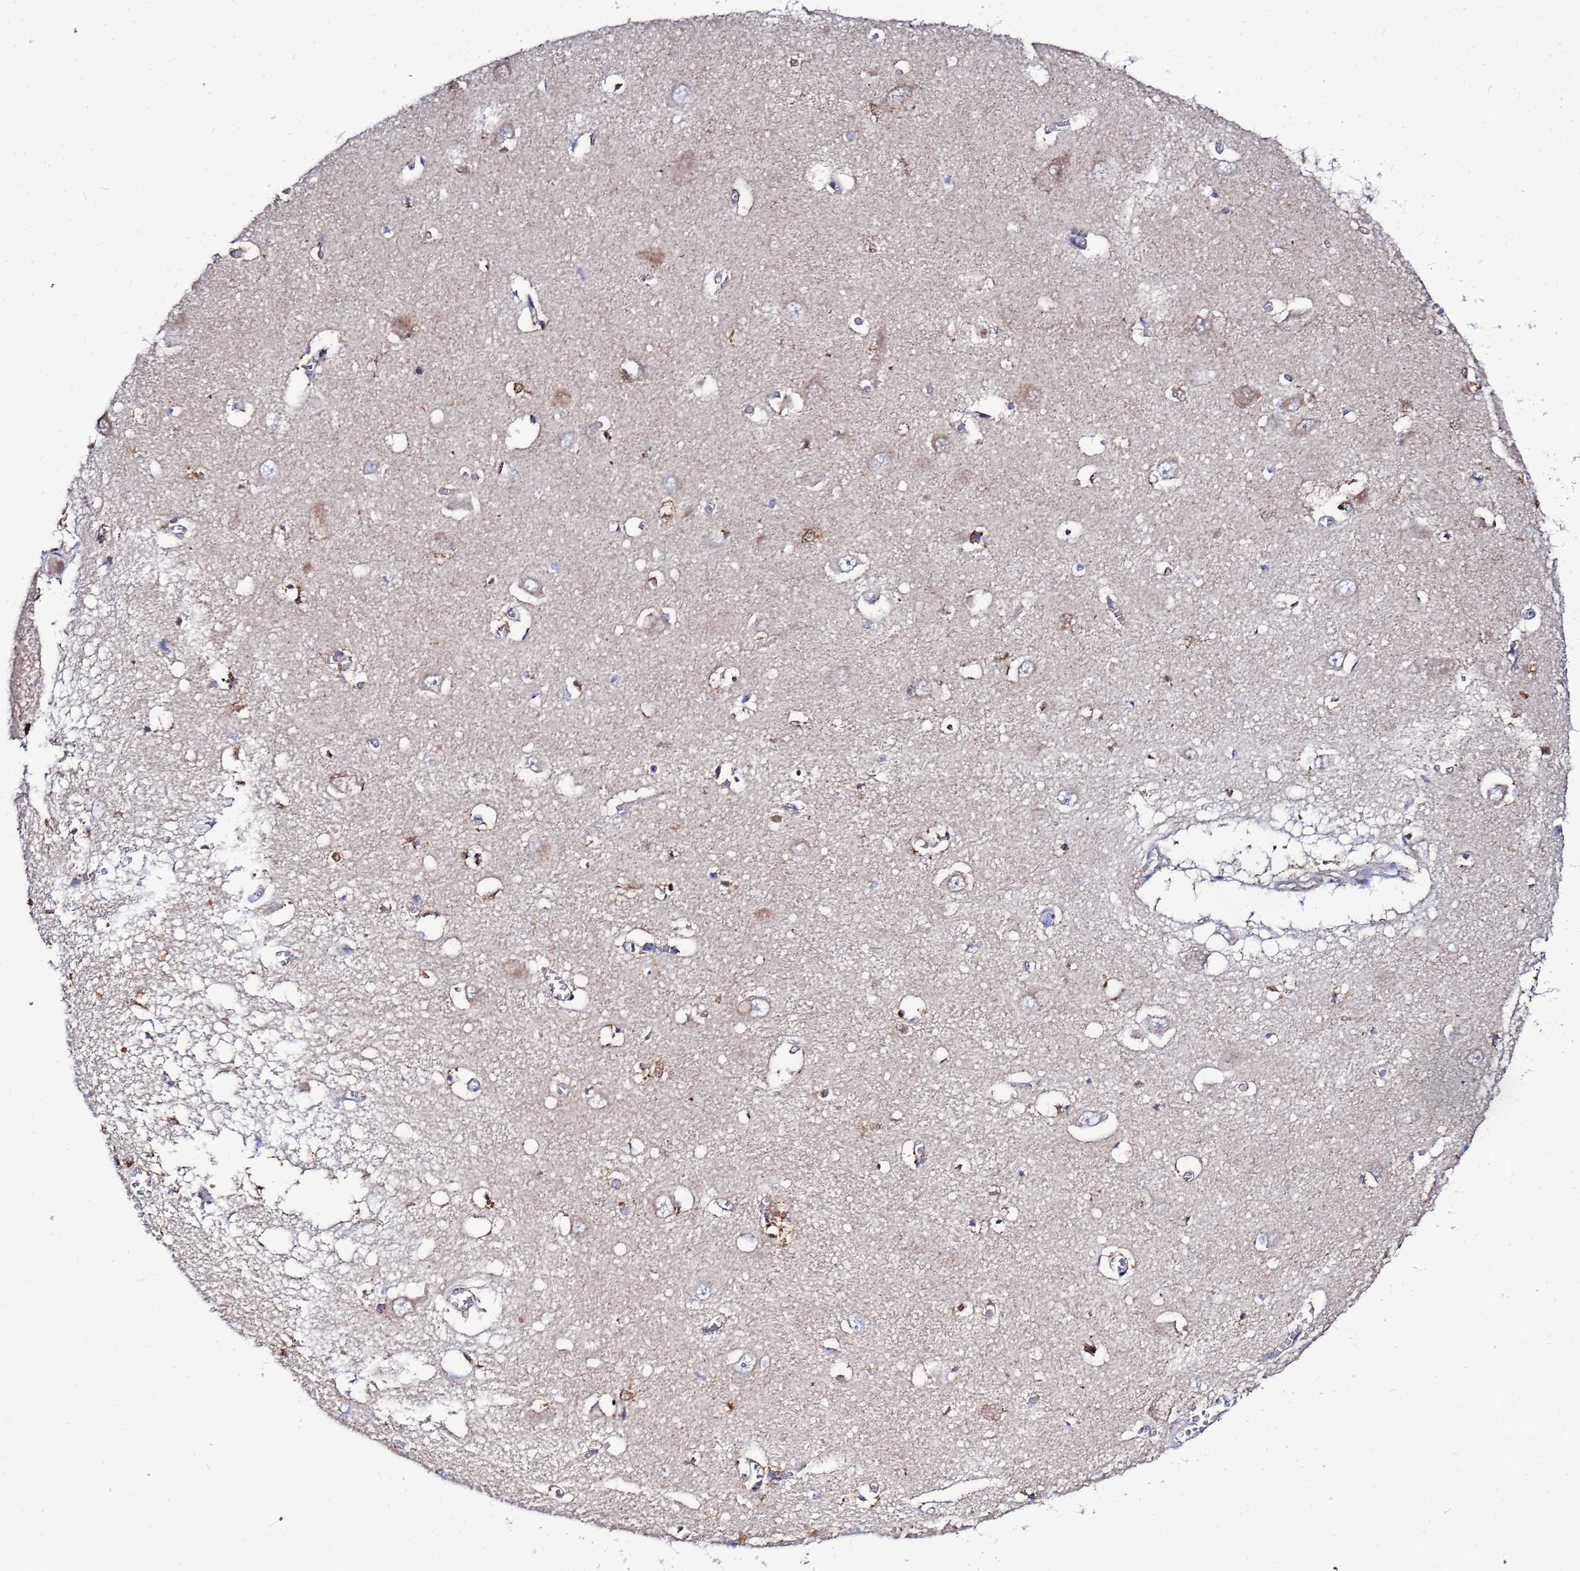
{"staining": {"intensity": "moderate", "quantity": "<25%", "location": "cytoplasmic/membranous"}, "tissue": "hippocampus", "cell_type": "Glial cells", "image_type": "normal", "snomed": [{"axis": "morphology", "description": "Normal tissue, NOS"}, {"axis": "topography", "description": "Hippocampus"}], "caption": "Immunohistochemistry (IHC) staining of normal hippocampus, which reveals low levels of moderate cytoplasmic/membranous expression in approximately <25% of glial cells indicating moderate cytoplasmic/membranous protein positivity. The staining was performed using DAB (3,3'-diaminobenzidine) (brown) for protein detection and nuclei were counterstained in hematoxylin (blue).", "gene": "FAHD2A", "patient": {"sex": "male", "age": 70}}